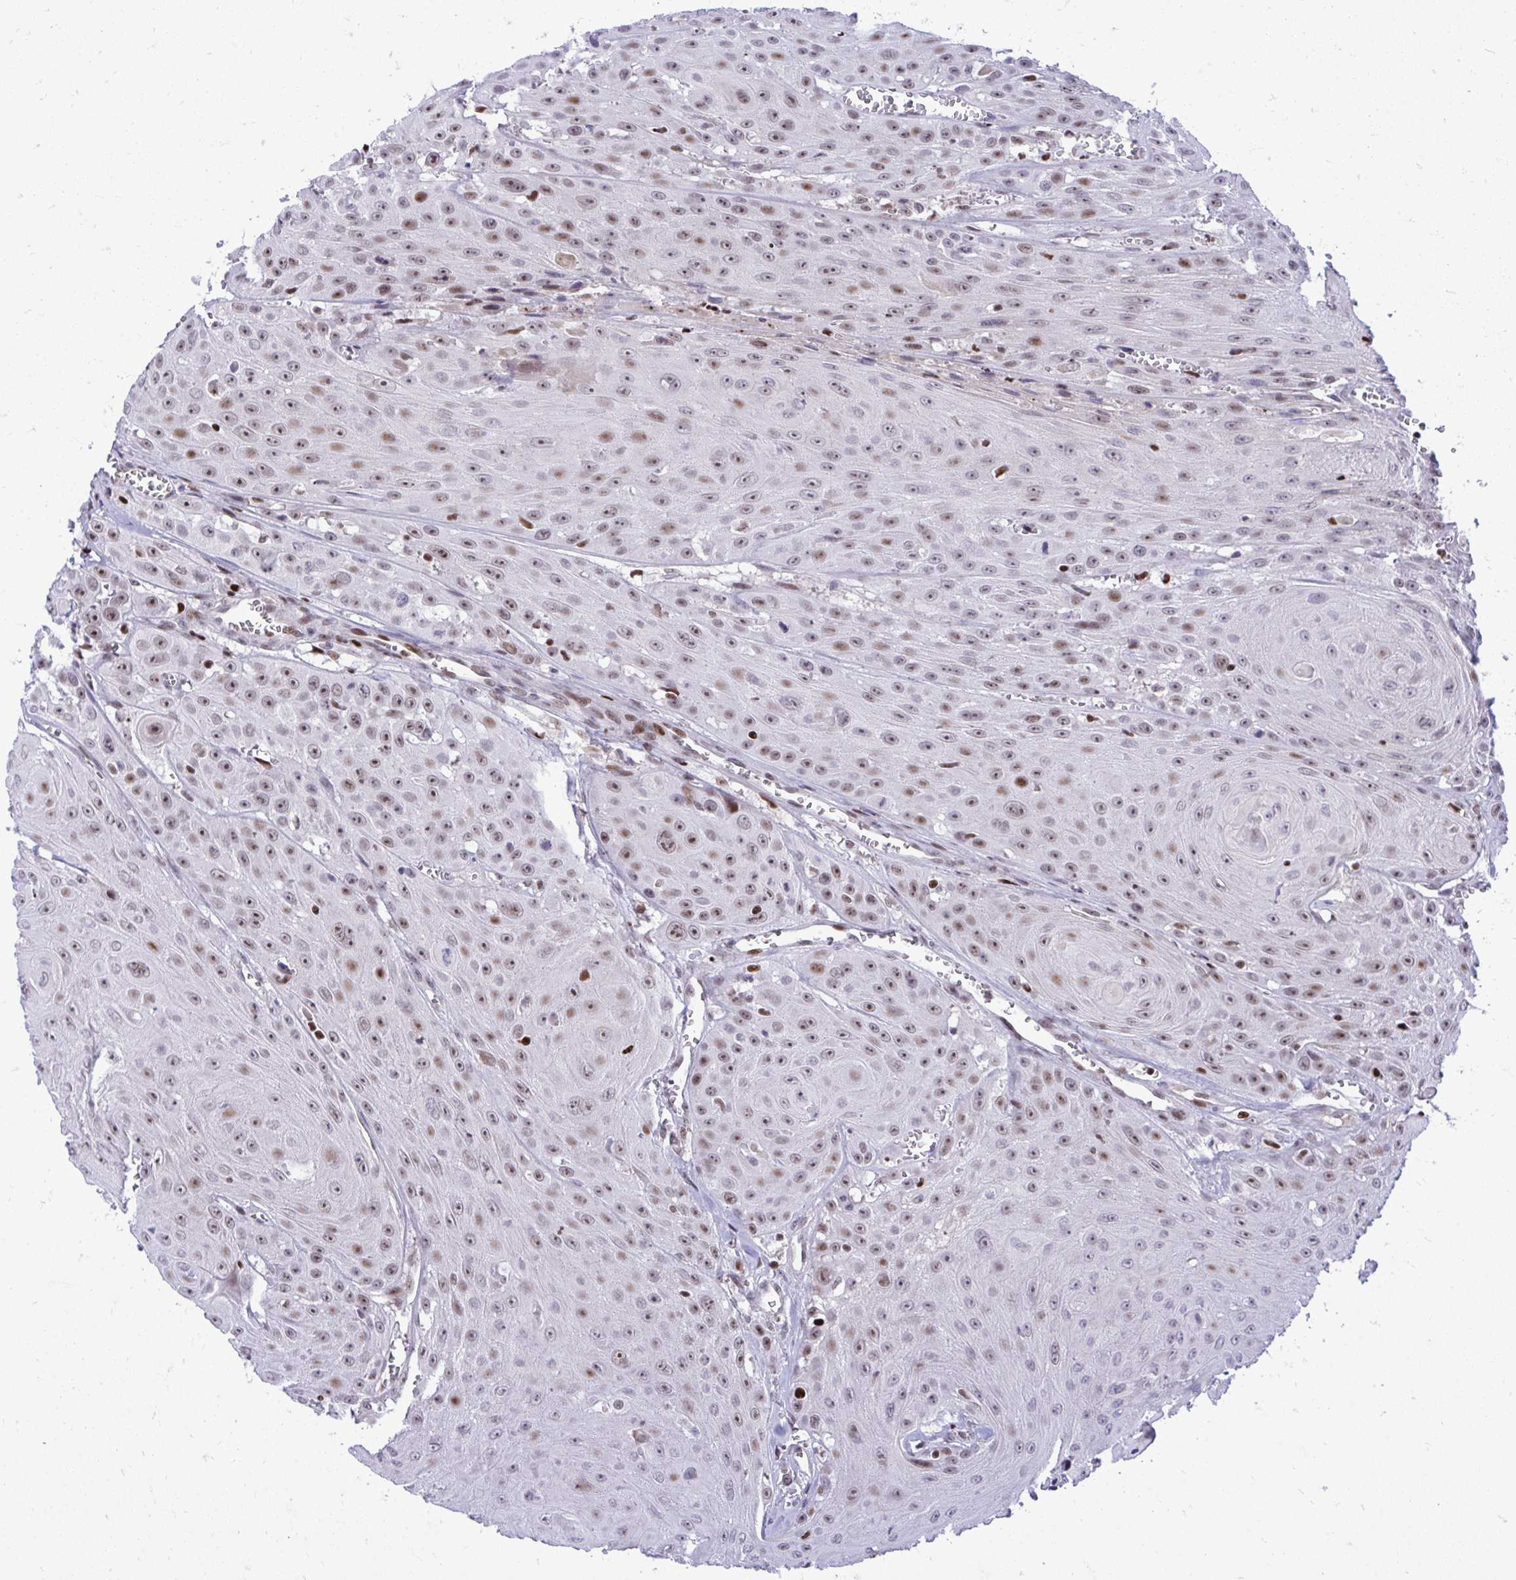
{"staining": {"intensity": "moderate", "quantity": ">75%", "location": "nuclear"}, "tissue": "head and neck cancer", "cell_type": "Tumor cells", "image_type": "cancer", "snomed": [{"axis": "morphology", "description": "Squamous cell carcinoma, NOS"}, {"axis": "topography", "description": "Oral tissue"}, {"axis": "topography", "description": "Head-Neck"}], "caption": "Moderate nuclear staining is appreciated in approximately >75% of tumor cells in head and neck cancer. Using DAB (3,3'-diaminobenzidine) (brown) and hematoxylin (blue) stains, captured at high magnification using brightfield microscopy.", "gene": "C14orf39", "patient": {"sex": "male", "age": 81}}